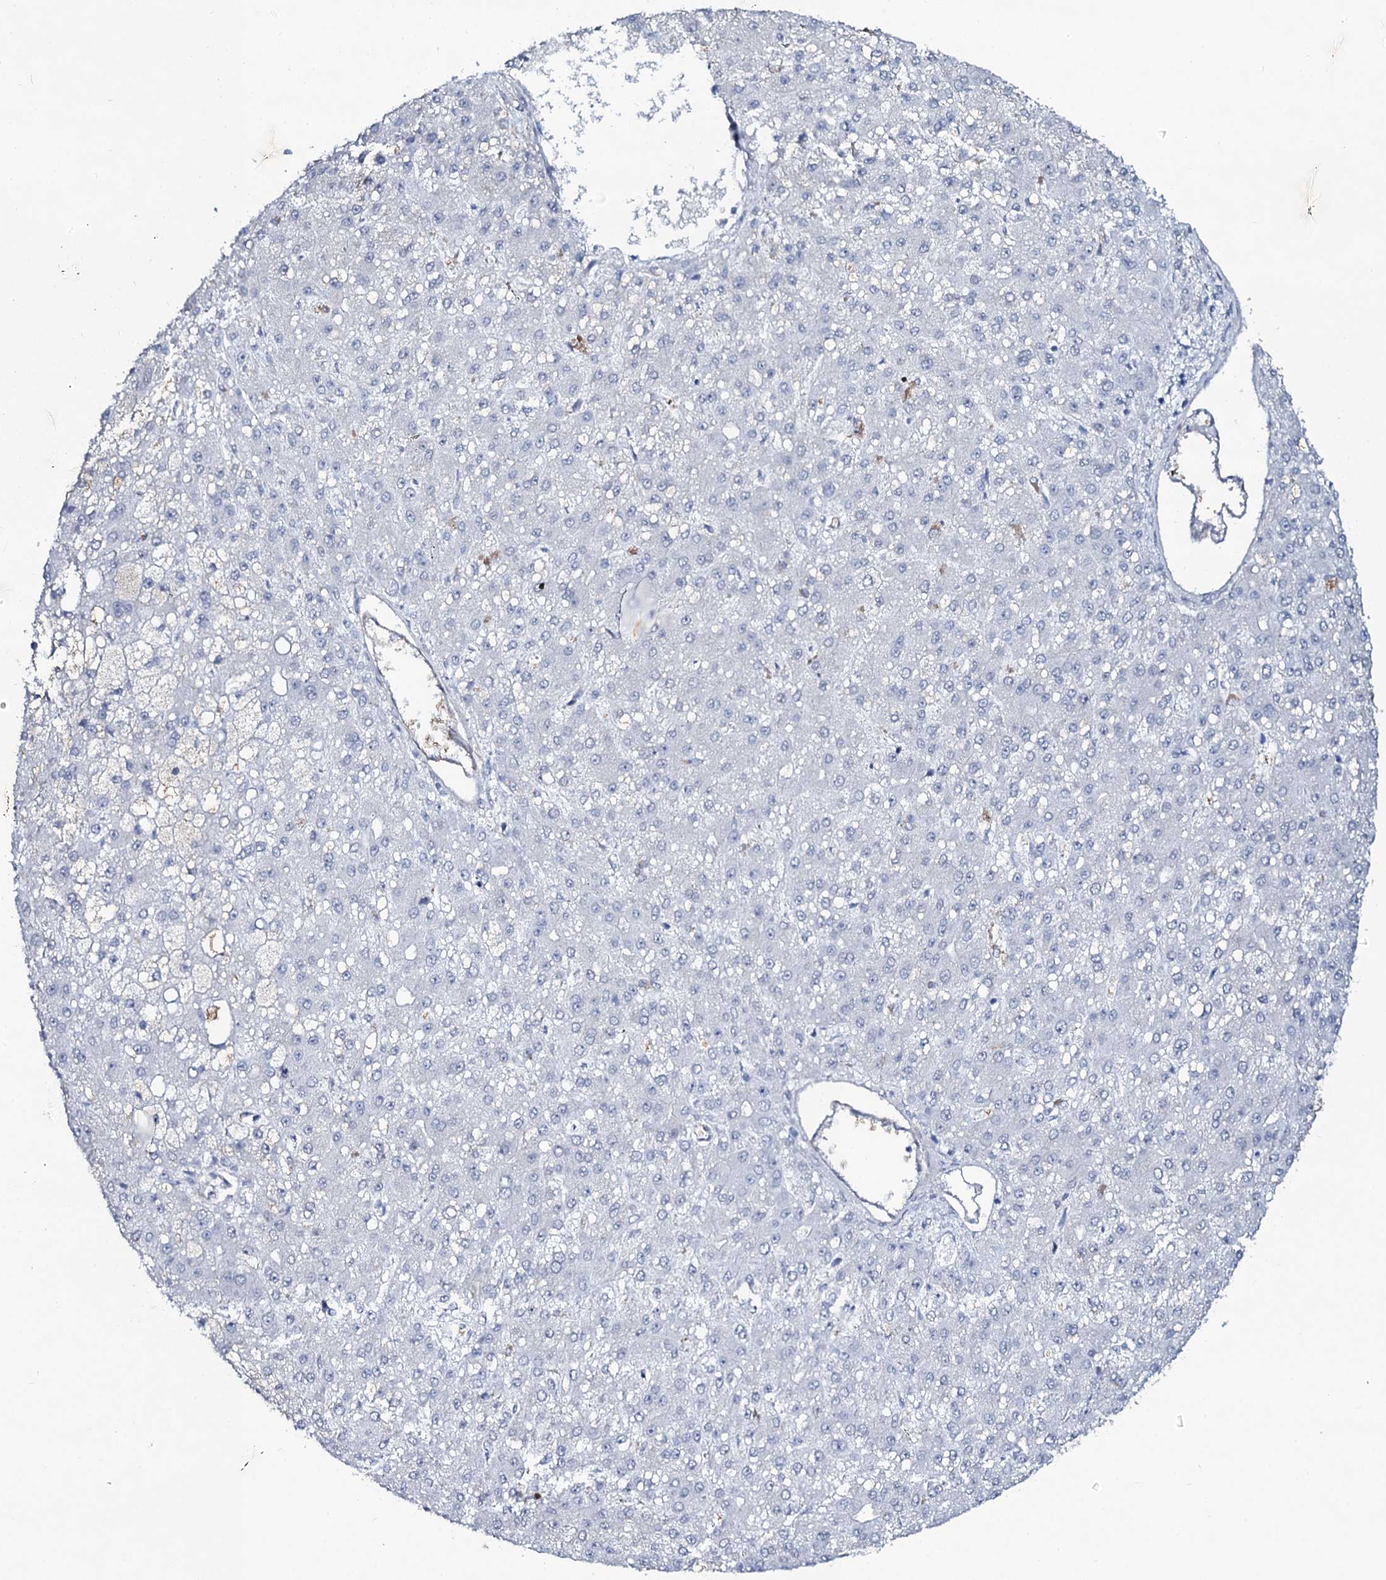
{"staining": {"intensity": "negative", "quantity": "none", "location": "none"}, "tissue": "liver cancer", "cell_type": "Tumor cells", "image_type": "cancer", "snomed": [{"axis": "morphology", "description": "Carcinoma, Hepatocellular, NOS"}, {"axis": "topography", "description": "Liver"}], "caption": "DAB (3,3'-diaminobenzidine) immunohistochemical staining of human liver cancer (hepatocellular carcinoma) exhibits no significant expression in tumor cells.", "gene": "C10orf88", "patient": {"sex": "male", "age": 67}}